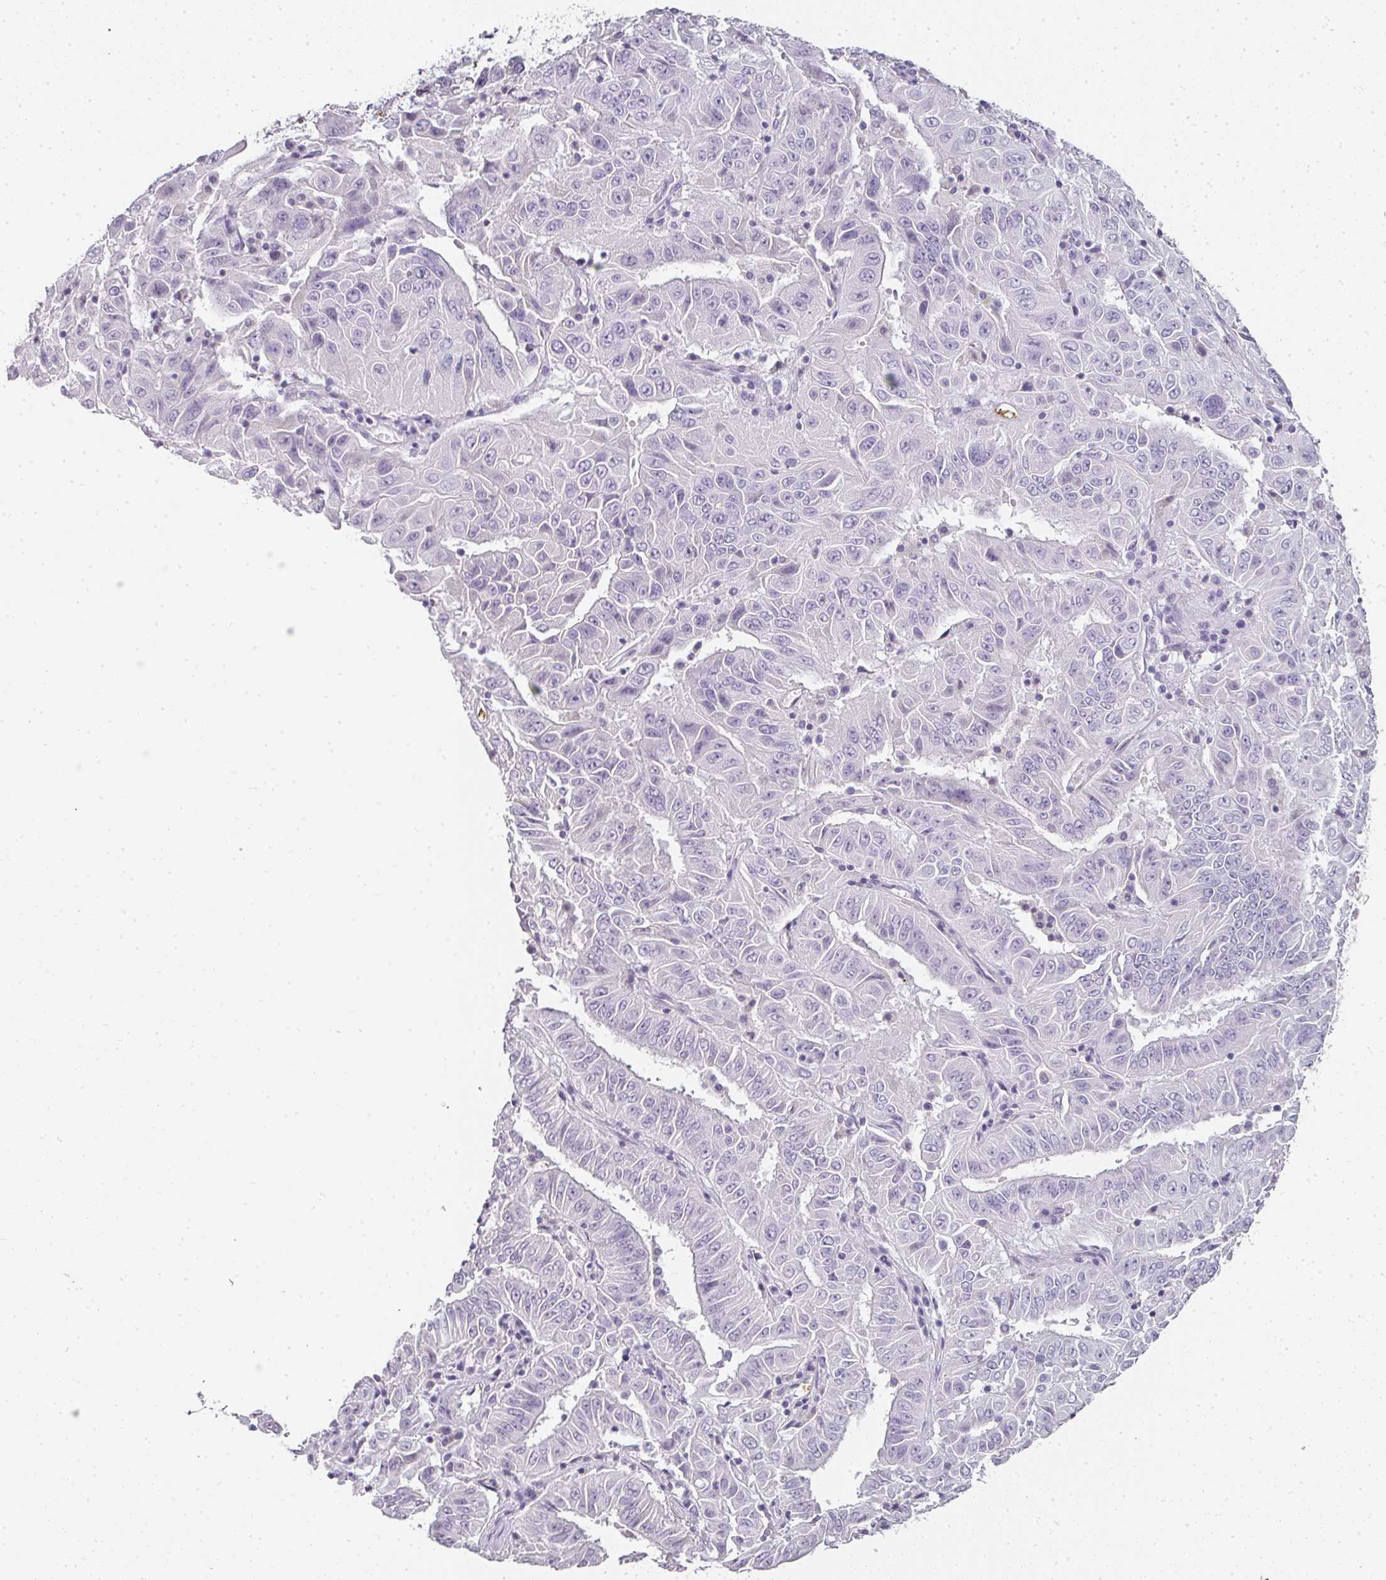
{"staining": {"intensity": "negative", "quantity": "none", "location": "none"}, "tissue": "pancreatic cancer", "cell_type": "Tumor cells", "image_type": "cancer", "snomed": [{"axis": "morphology", "description": "Adenocarcinoma, NOS"}, {"axis": "topography", "description": "Pancreas"}], "caption": "This is a micrograph of IHC staining of adenocarcinoma (pancreatic), which shows no positivity in tumor cells.", "gene": "CAMP", "patient": {"sex": "male", "age": 63}}